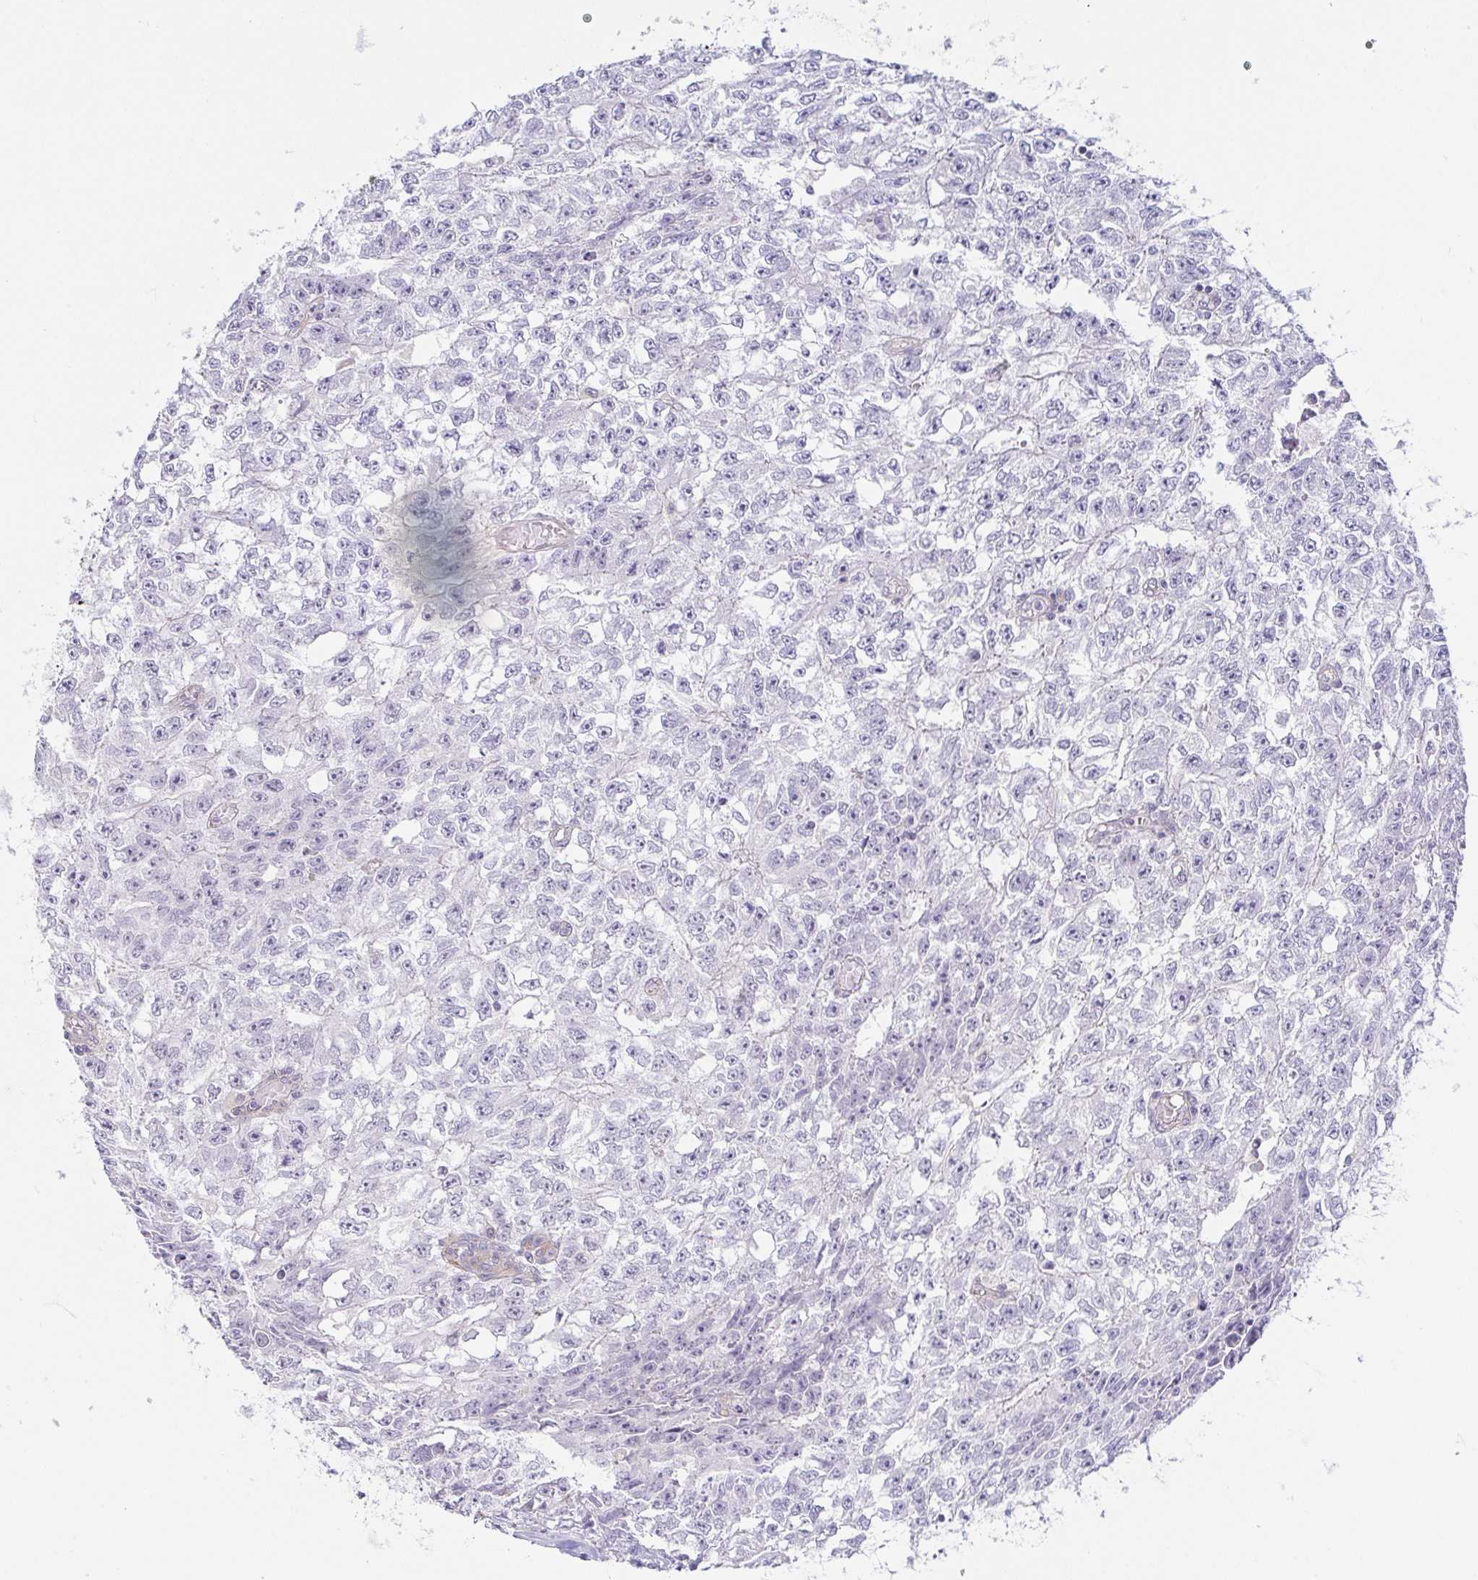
{"staining": {"intensity": "negative", "quantity": "none", "location": "none"}, "tissue": "testis cancer", "cell_type": "Tumor cells", "image_type": "cancer", "snomed": [{"axis": "morphology", "description": "Carcinoma, Embryonal, NOS"}, {"axis": "morphology", "description": "Teratoma, malignant, NOS"}, {"axis": "topography", "description": "Testis"}], "caption": "Protein analysis of testis cancer reveals no significant positivity in tumor cells.", "gene": "COL17A1", "patient": {"sex": "male", "age": 24}}